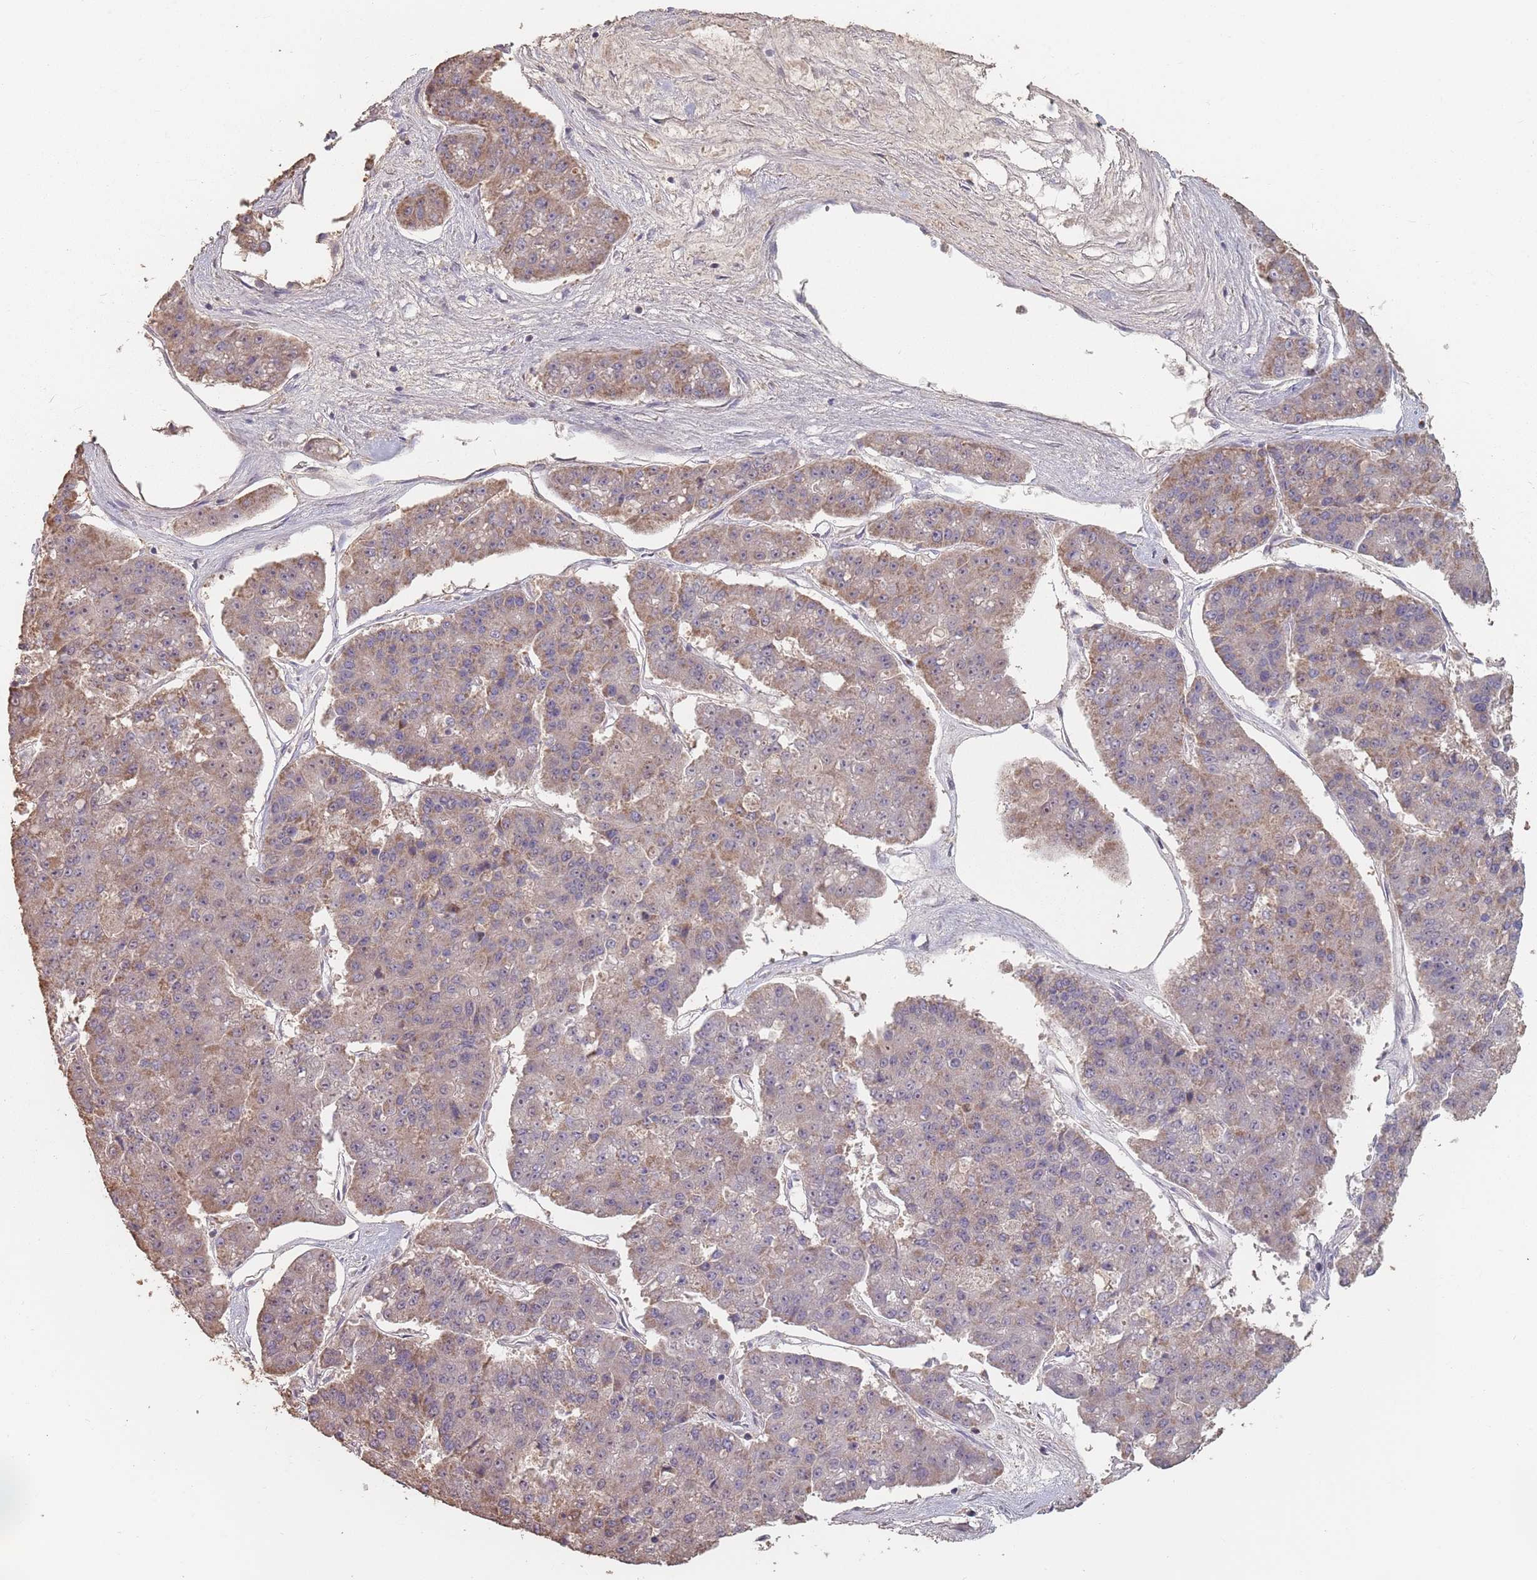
{"staining": {"intensity": "weak", "quantity": "25%-75%", "location": "cytoplasmic/membranous"}, "tissue": "pancreatic cancer", "cell_type": "Tumor cells", "image_type": "cancer", "snomed": [{"axis": "morphology", "description": "Adenocarcinoma, NOS"}, {"axis": "topography", "description": "Pancreas"}], "caption": "There is low levels of weak cytoplasmic/membranous positivity in tumor cells of pancreatic adenocarcinoma, as demonstrated by immunohistochemical staining (brown color).", "gene": "VPS52", "patient": {"sex": "male", "age": 50}}